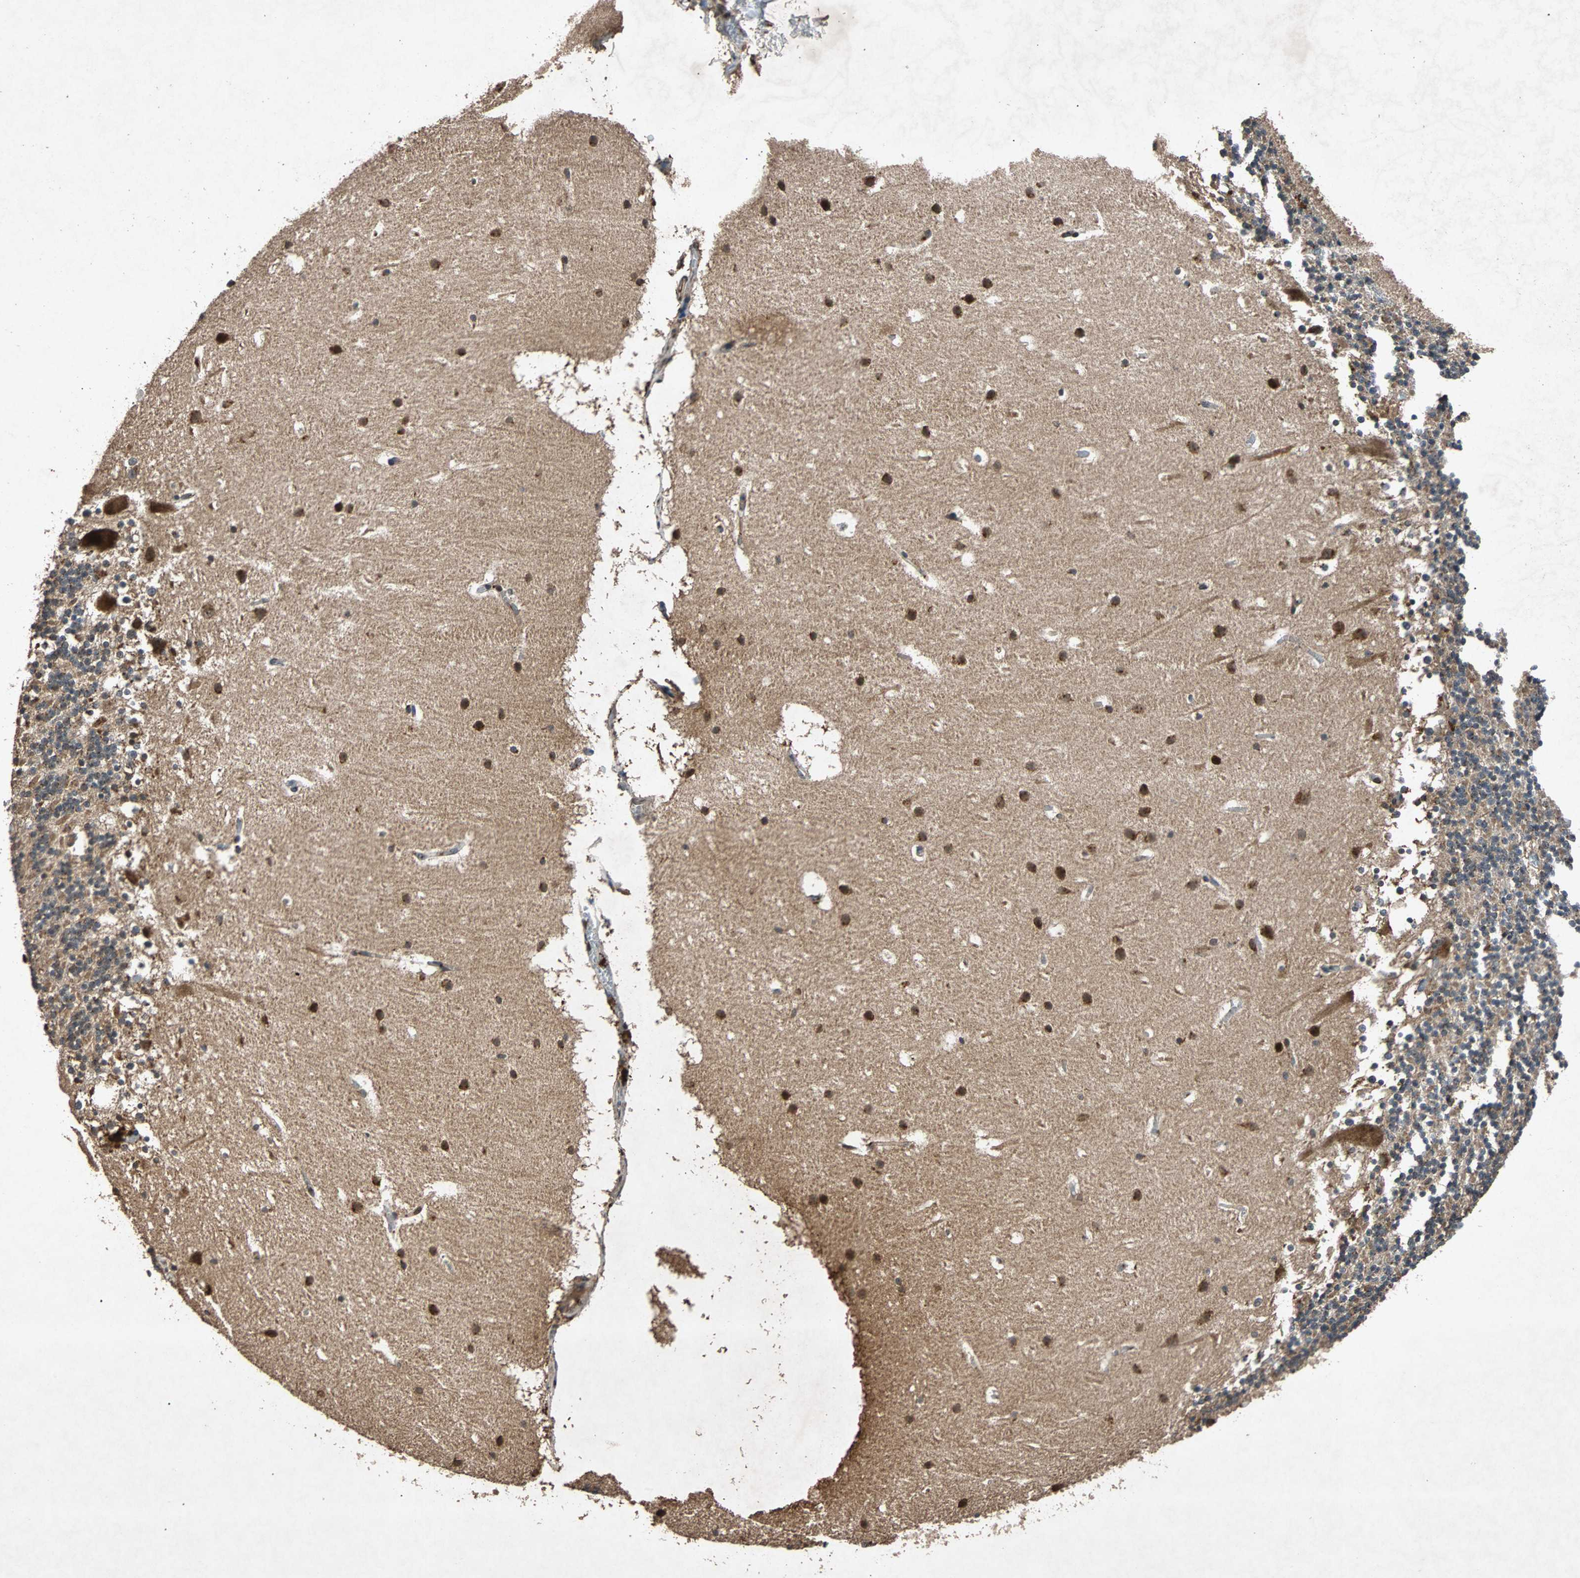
{"staining": {"intensity": "moderate", "quantity": "25%-75%", "location": "cytoplasmic/membranous"}, "tissue": "cerebellum", "cell_type": "Cells in granular layer", "image_type": "normal", "snomed": [{"axis": "morphology", "description": "Normal tissue, NOS"}, {"axis": "topography", "description": "Cerebellum"}], "caption": "Immunohistochemistry image of benign cerebellum: human cerebellum stained using IHC exhibits medium levels of moderate protein expression localized specifically in the cytoplasmic/membranous of cells in granular layer, appearing as a cytoplasmic/membranous brown color.", "gene": "USP31", "patient": {"sex": "male", "age": 45}}